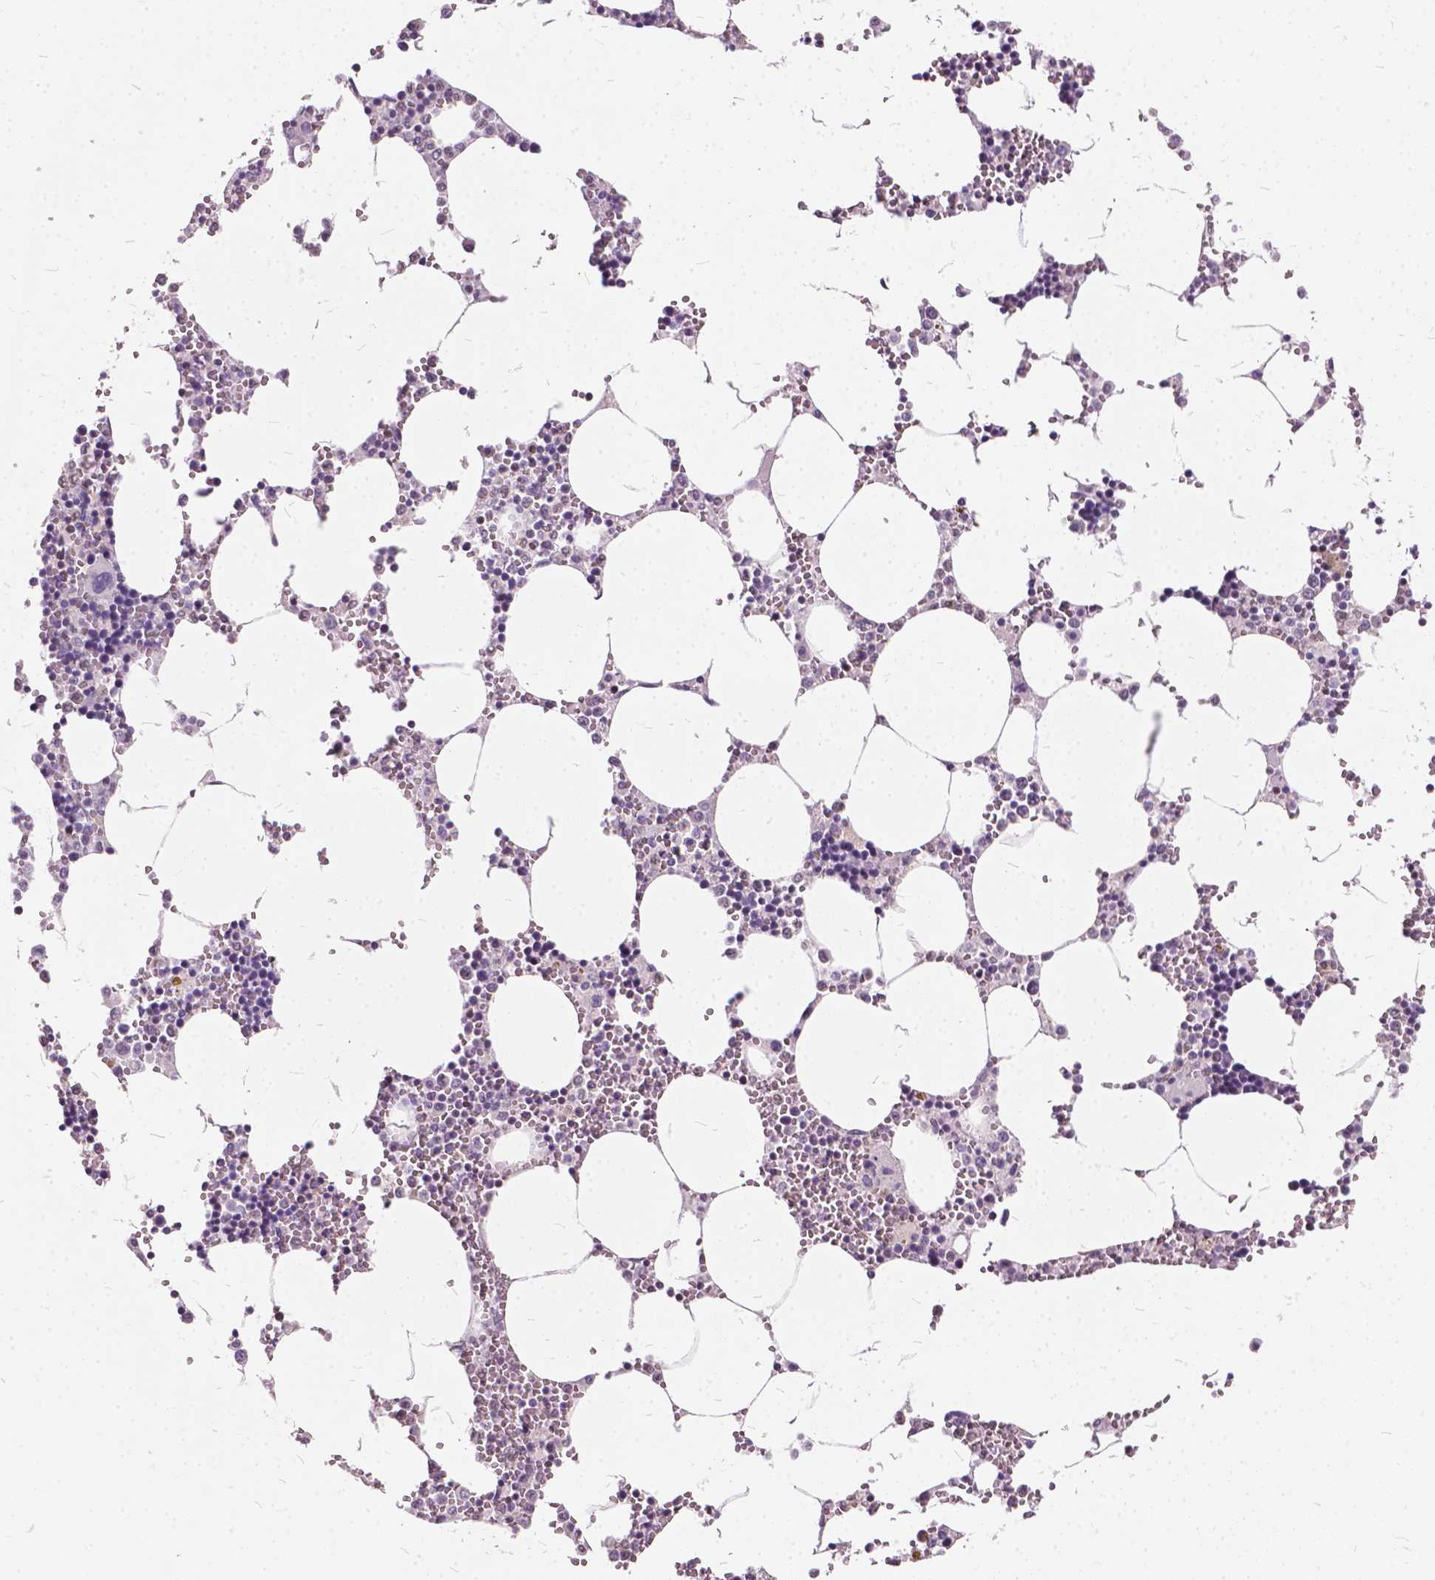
{"staining": {"intensity": "negative", "quantity": "none", "location": "none"}, "tissue": "bone marrow", "cell_type": "Hematopoietic cells", "image_type": "normal", "snomed": [{"axis": "morphology", "description": "Normal tissue, NOS"}, {"axis": "topography", "description": "Bone marrow"}], "caption": "IHC of unremarkable bone marrow shows no expression in hematopoietic cells.", "gene": "STAT5B", "patient": {"sex": "male", "age": 54}}